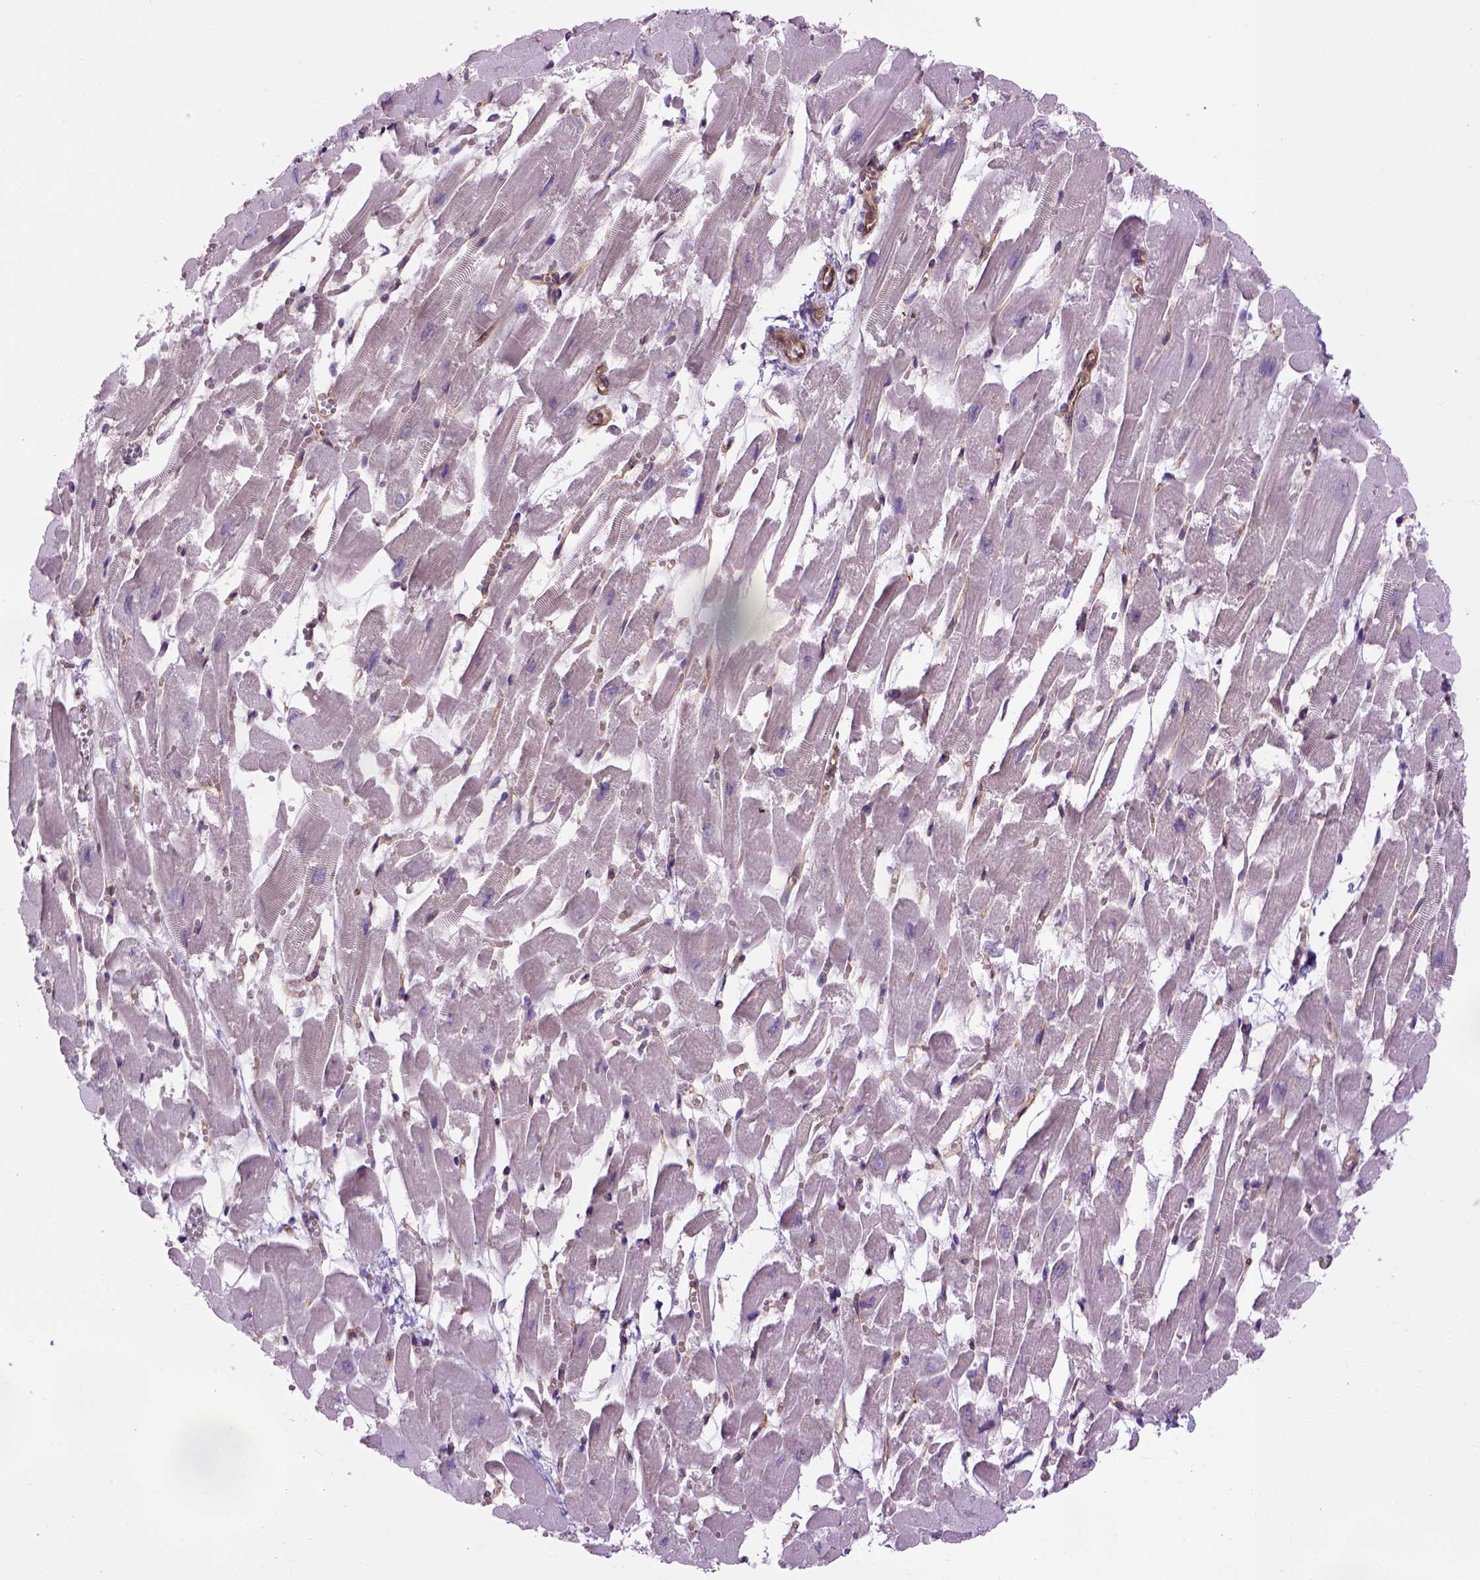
{"staining": {"intensity": "moderate", "quantity": "25%-75%", "location": "cytoplasmic/membranous"}, "tissue": "heart muscle", "cell_type": "Cardiomyocytes", "image_type": "normal", "snomed": [{"axis": "morphology", "description": "Normal tissue, NOS"}, {"axis": "topography", "description": "Heart"}], "caption": "A brown stain highlights moderate cytoplasmic/membranous expression of a protein in cardiomyocytes of normal heart muscle. Using DAB (3,3'-diaminobenzidine) (brown) and hematoxylin (blue) stains, captured at high magnification using brightfield microscopy.", "gene": "CASKIN2", "patient": {"sex": "female", "age": 52}}